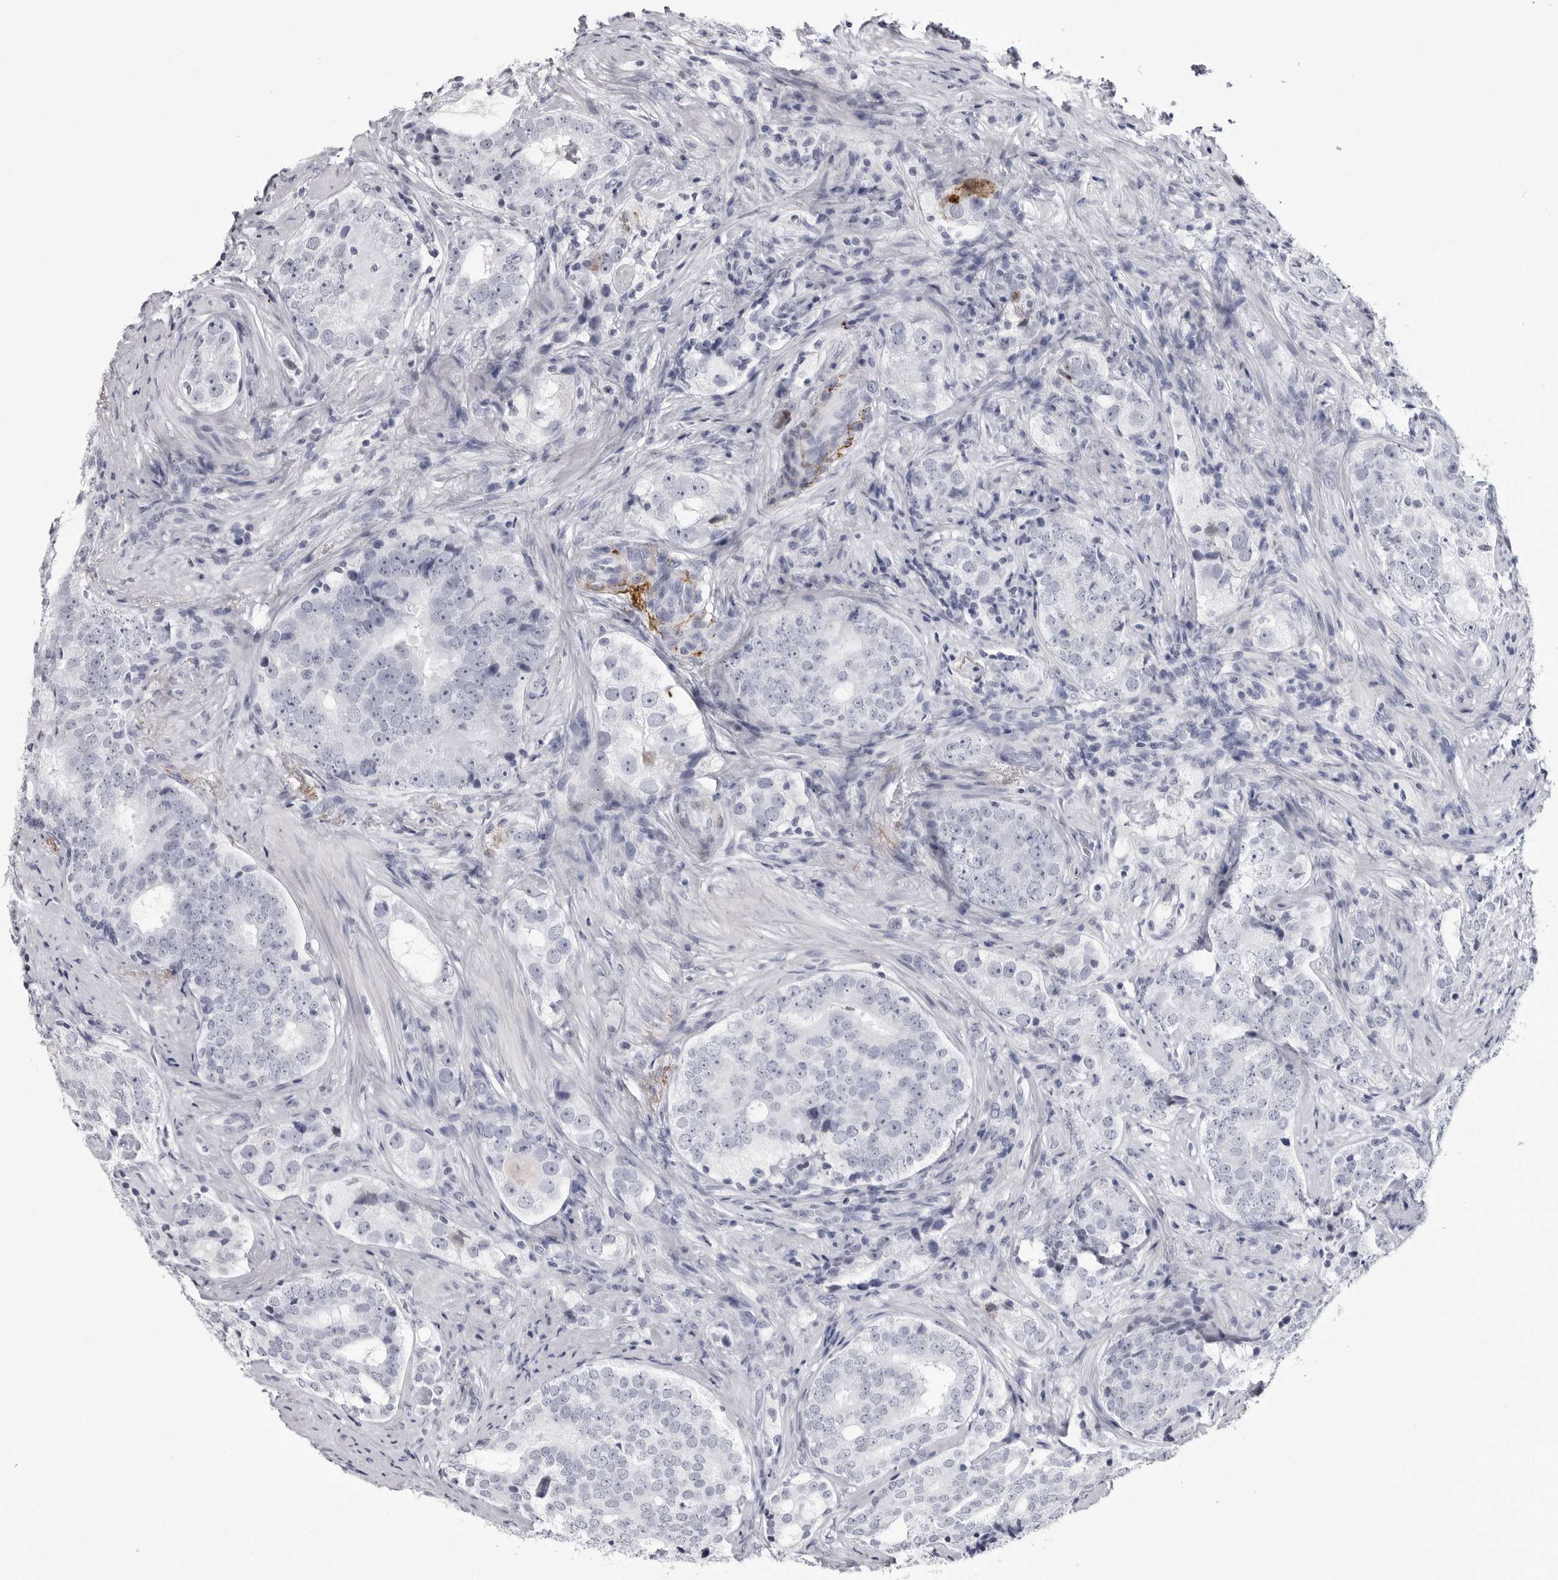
{"staining": {"intensity": "negative", "quantity": "none", "location": "none"}, "tissue": "prostate cancer", "cell_type": "Tumor cells", "image_type": "cancer", "snomed": [{"axis": "morphology", "description": "Adenocarcinoma, High grade"}, {"axis": "topography", "description": "Prostate"}], "caption": "The micrograph reveals no significant expression in tumor cells of adenocarcinoma (high-grade) (prostate).", "gene": "COL26A1", "patient": {"sex": "male", "age": 56}}